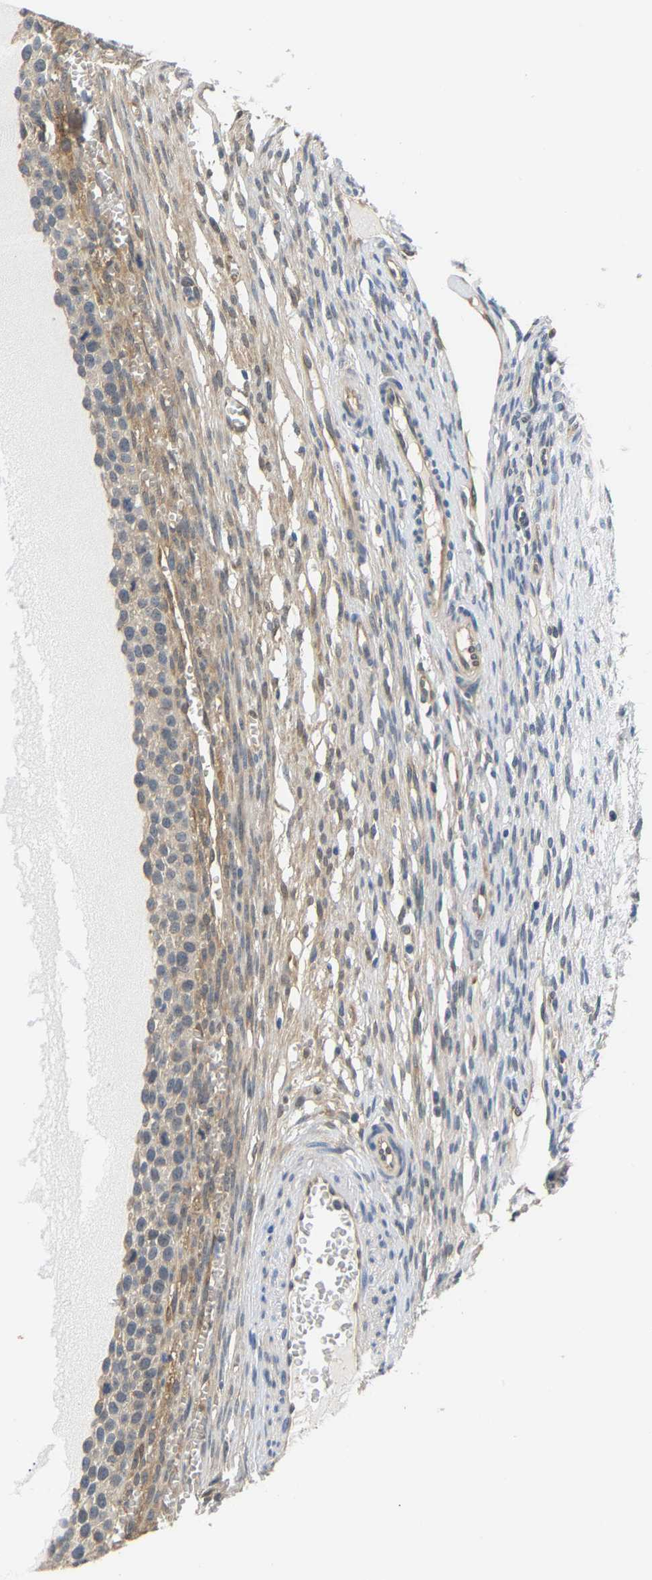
{"staining": {"intensity": "weak", "quantity": ">75%", "location": "cytoplasmic/membranous"}, "tissue": "ovary", "cell_type": "Follicle cells", "image_type": "normal", "snomed": [{"axis": "morphology", "description": "Normal tissue, NOS"}, {"axis": "topography", "description": "Ovary"}], "caption": "Immunohistochemistry (IHC) photomicrograph of unremarkable ovary: human ovary stained using immunohistochemistry (IHC) shows low levels of weak protein expression localized specifically in the cytoplasmic/membranous of follicle cells, appearing as a cytoplasmic/membranous brown color.", "gene": "ARHGEF12", "patient": {"sex": "female", "age": 33}}